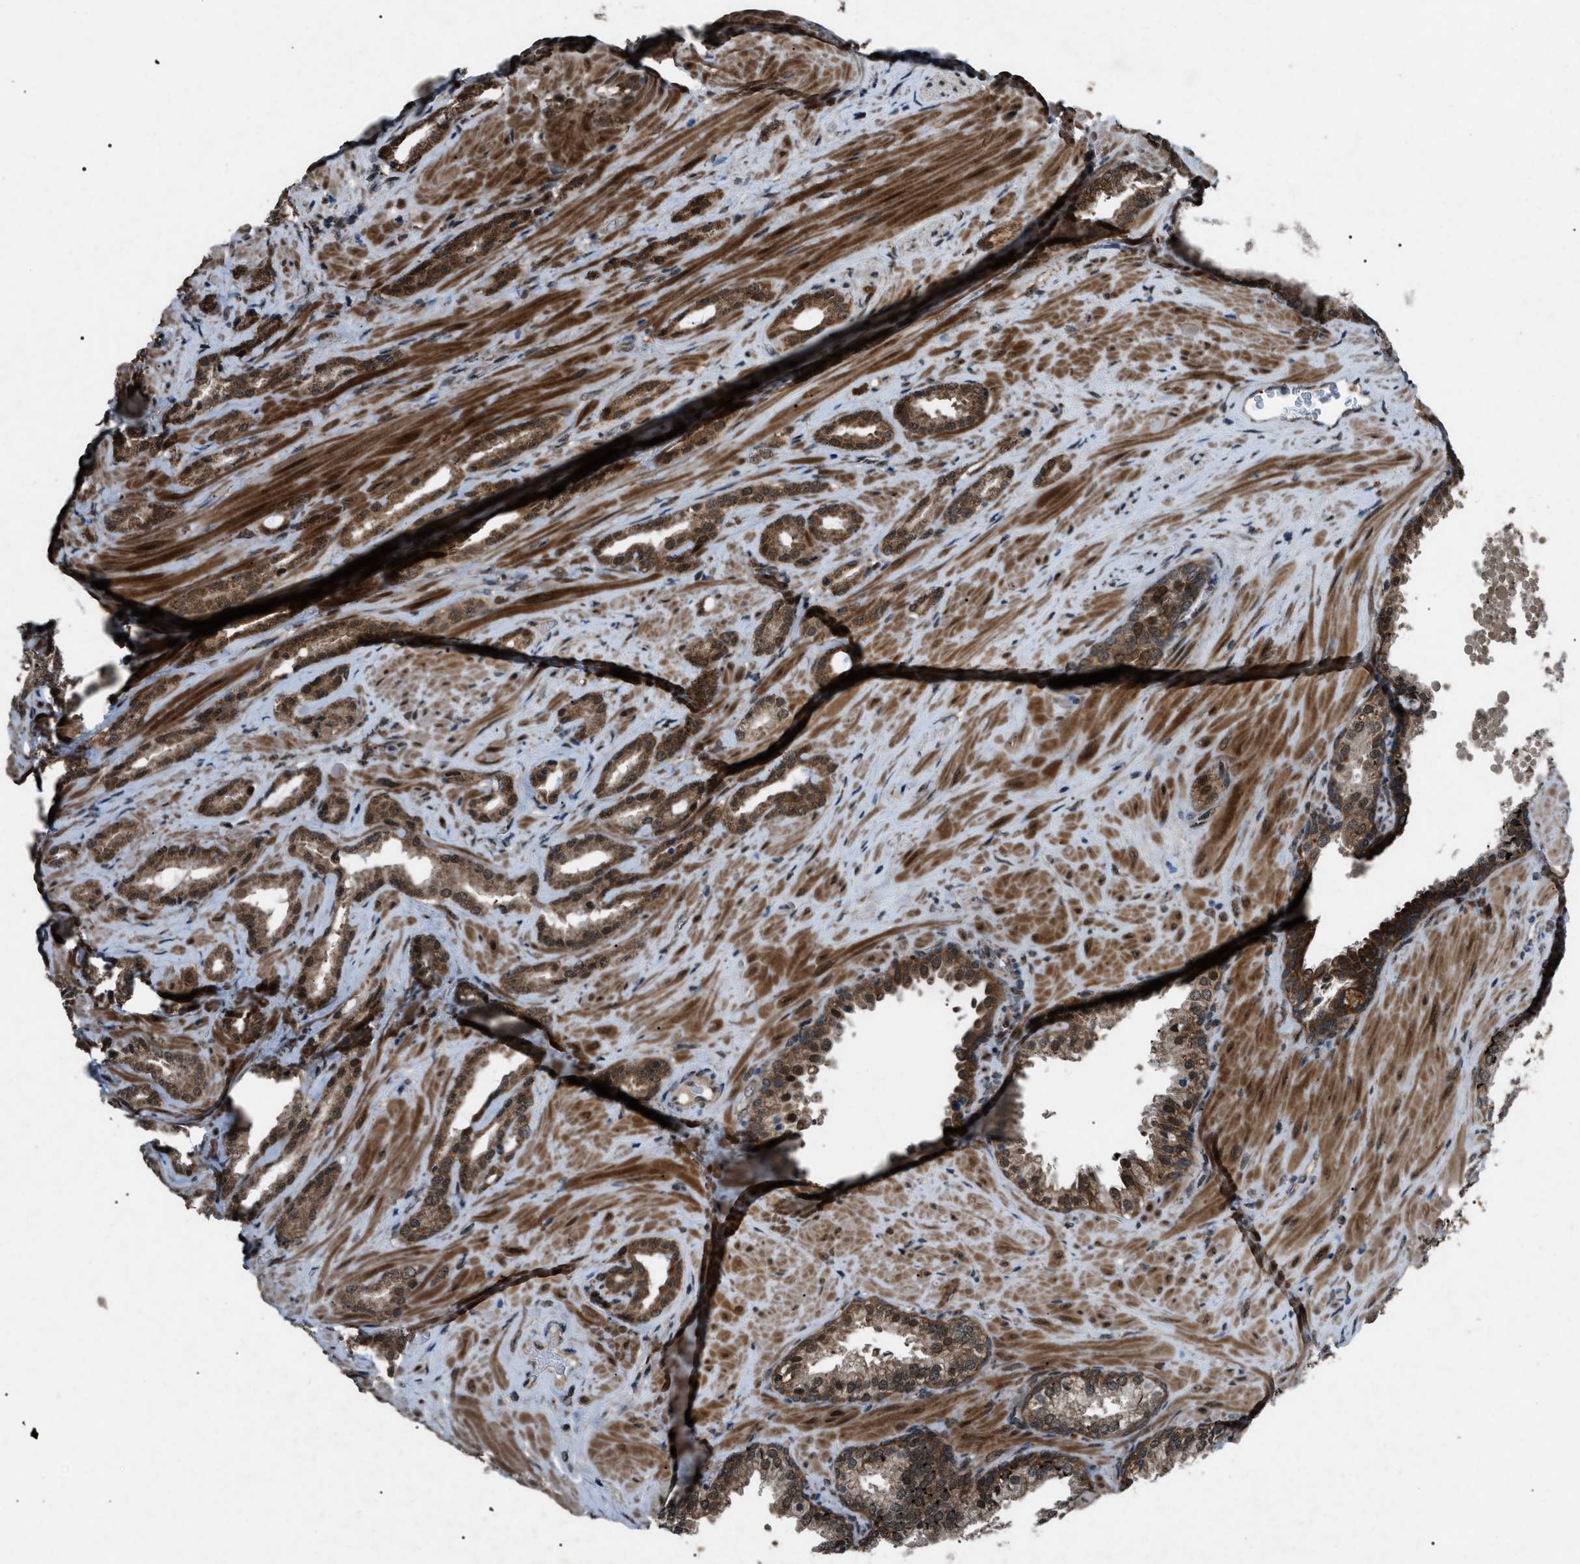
{"staining": {"intensity": "moderate", "quantity": ">75%", "location": "cytoplasmic/membranous"}, "tissue": "prostate cancer", "cell_type": "Tumor cells", "image_type": "cancer", "snomed": [{"axis": "morphology", "description": "Adenocarcinoma, High grade"}, {"axis": "topography", "description": "Prostate"}], "caption": "The micrograph exhibits immunohistochemical staining of high-grade adenocarcinoma (prostate). There is moderate cytoplasmic/membranous staining is present in approximately >75% of tumor cells.", "gene": "ZFAND2A", "patient": {"sex": "male", "age": 64}}